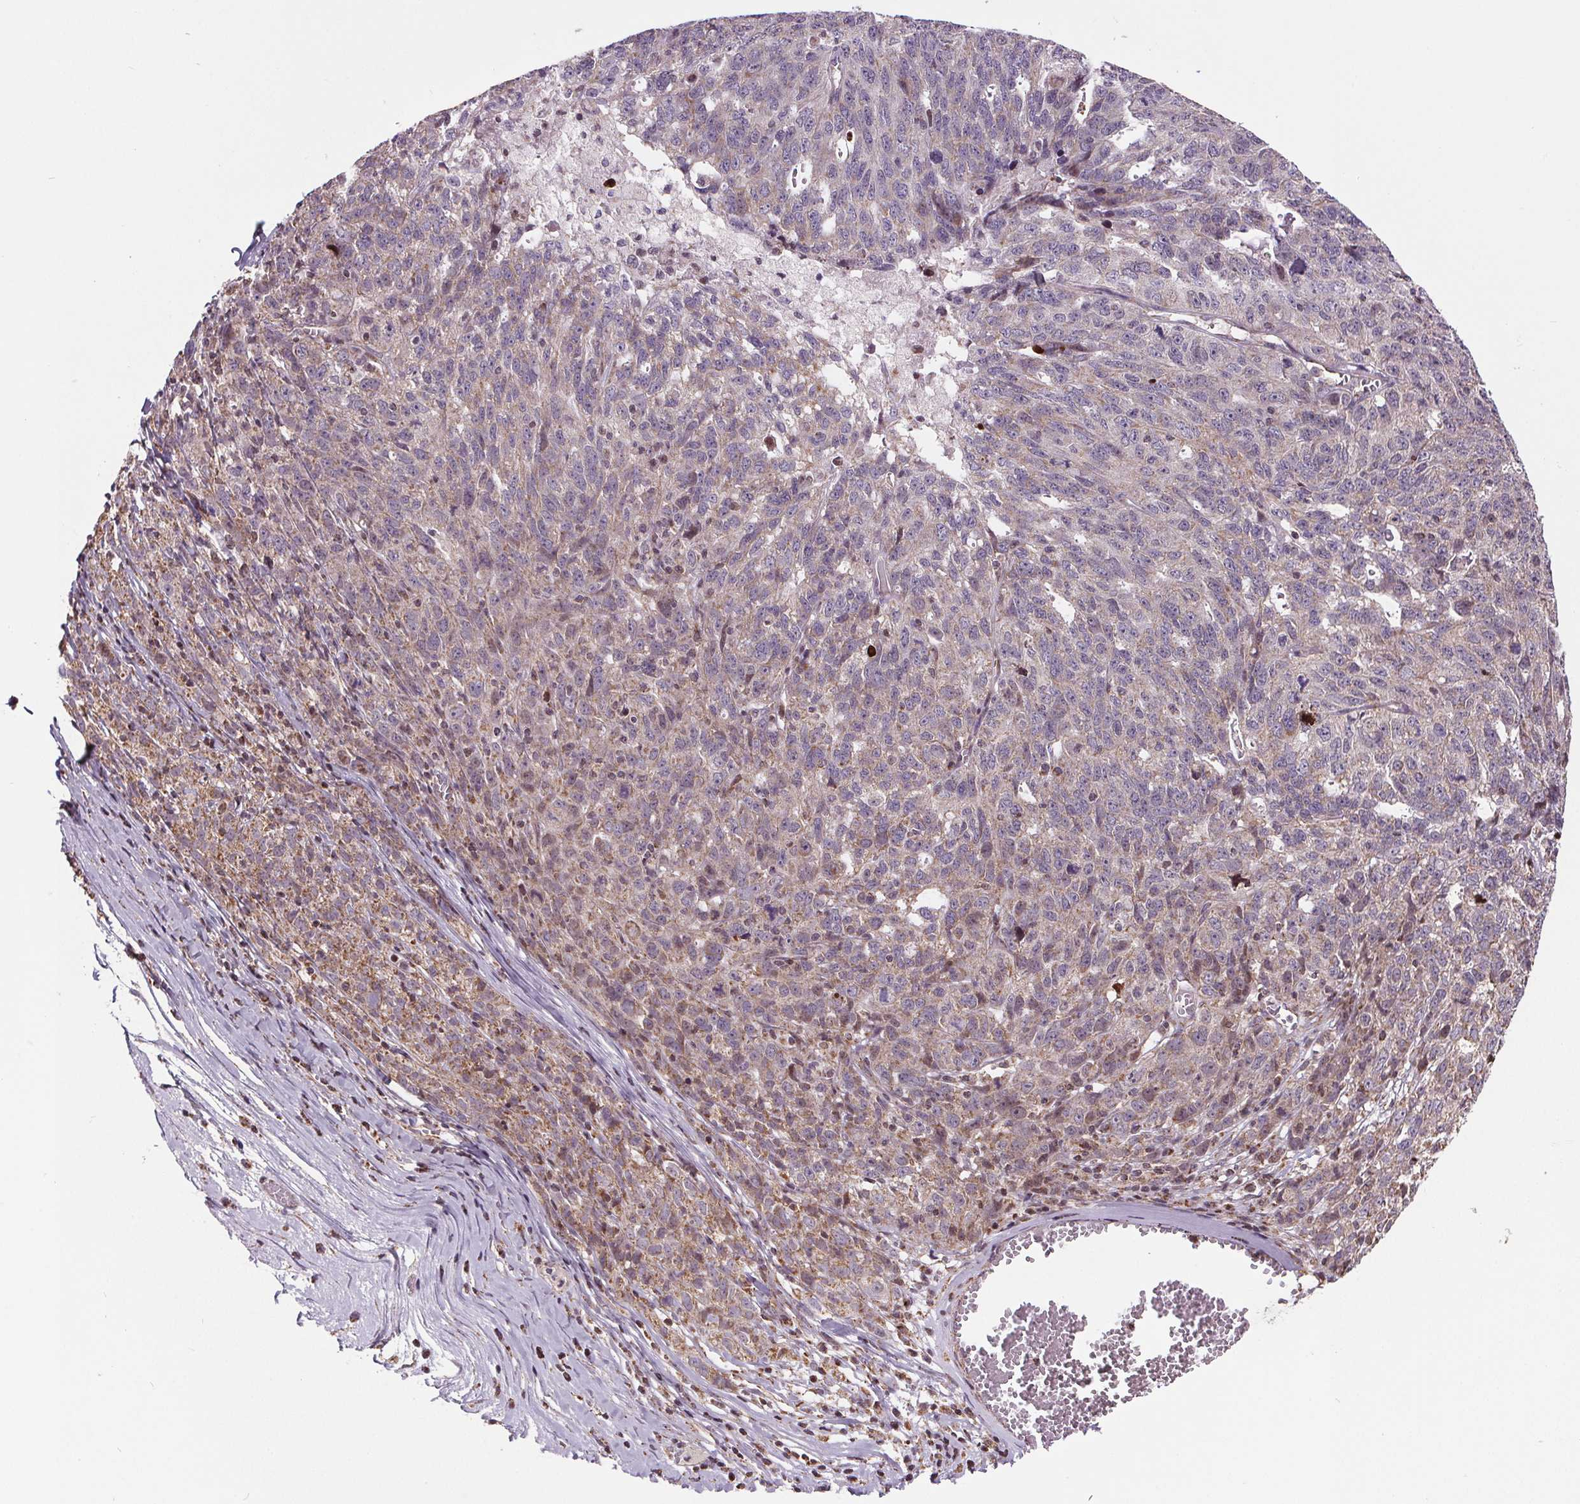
{"staining": {"intensity": "weak", "quantity": "25%-75%", "location": "cytoplasmic/membranous"}, "tissue": "ovarian cancer", "cell_type": "Tumor cells", "image_type": "cancer", "snomed": [{"axis": "morphology", "description": "Cystadenocarcinoma, serous, NOS"}, {"axis": "topography", "description": "Ovary"}], "caption": "Immunohistochemical staining of serous cystadenocarcinoma (ovarian) reveals weak cytoplasmic/membranous protein staining in approximately 25%-75% of tumor cells.", "gene": "SUCLA2", "patient": {"sex": "female", "age": 71}}